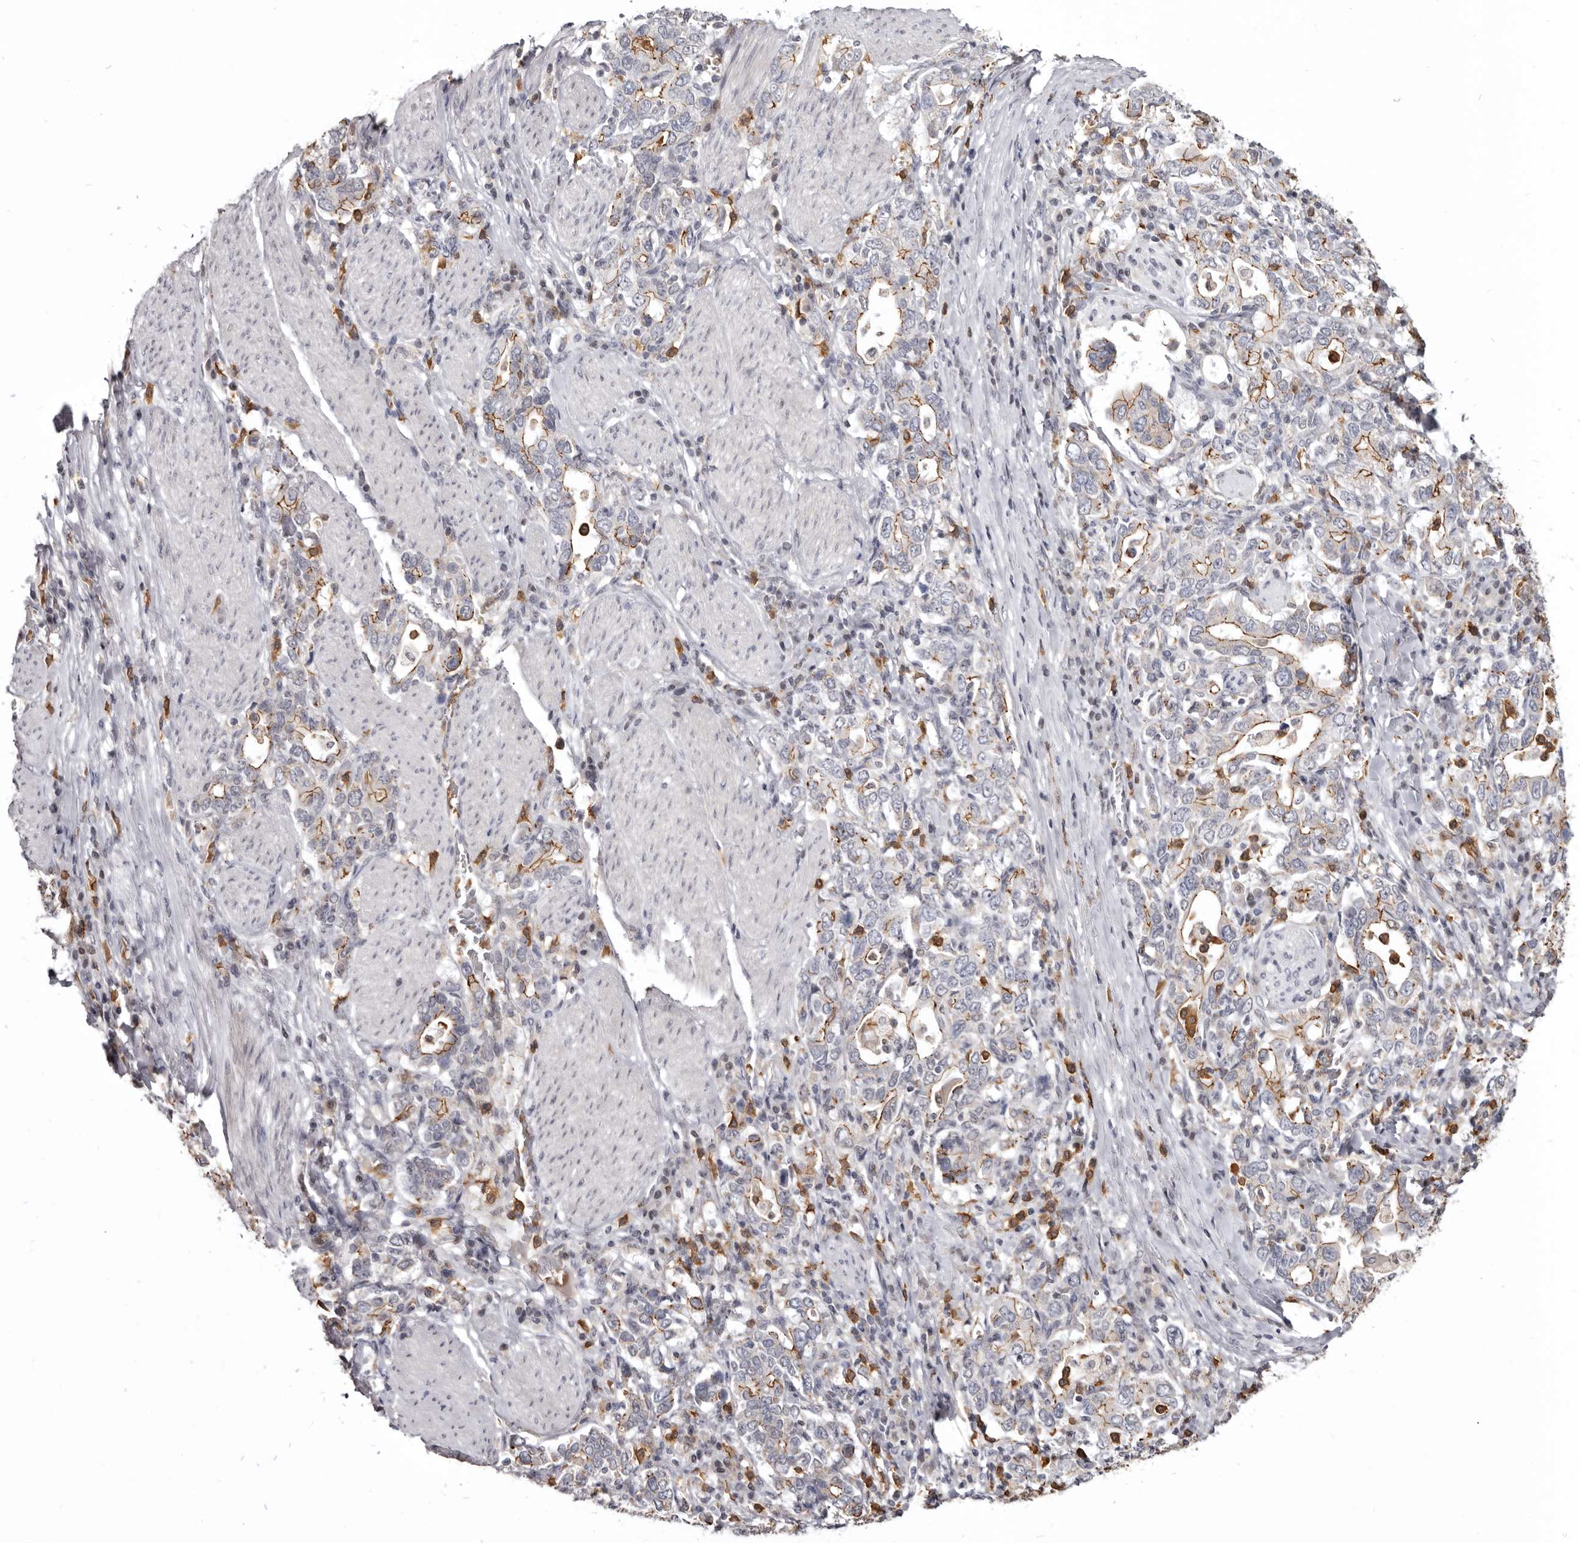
{"staining": {"intensity": "moderate", "quantity": "25%-75%", "location": "cytoplasmic/membranous"}, "tissue": "stomach cancer", "cell_type": "Tumor cells", "image_type": "cancer", "snomed": [{"axis": "morphology", "description": "Adenocarcinoma, NOS"}, {"axis": "topography", "description": "Stomach, upper"}], "caption": "Immunohistochemical staining of stomach adenocarcinoma demonstrates medium levels of moderate cytoplasmic/membranous staining in about 25%-75% of tumor cells.", "gene": "CGN", "patient": {"sex": "male", "age": 62}}